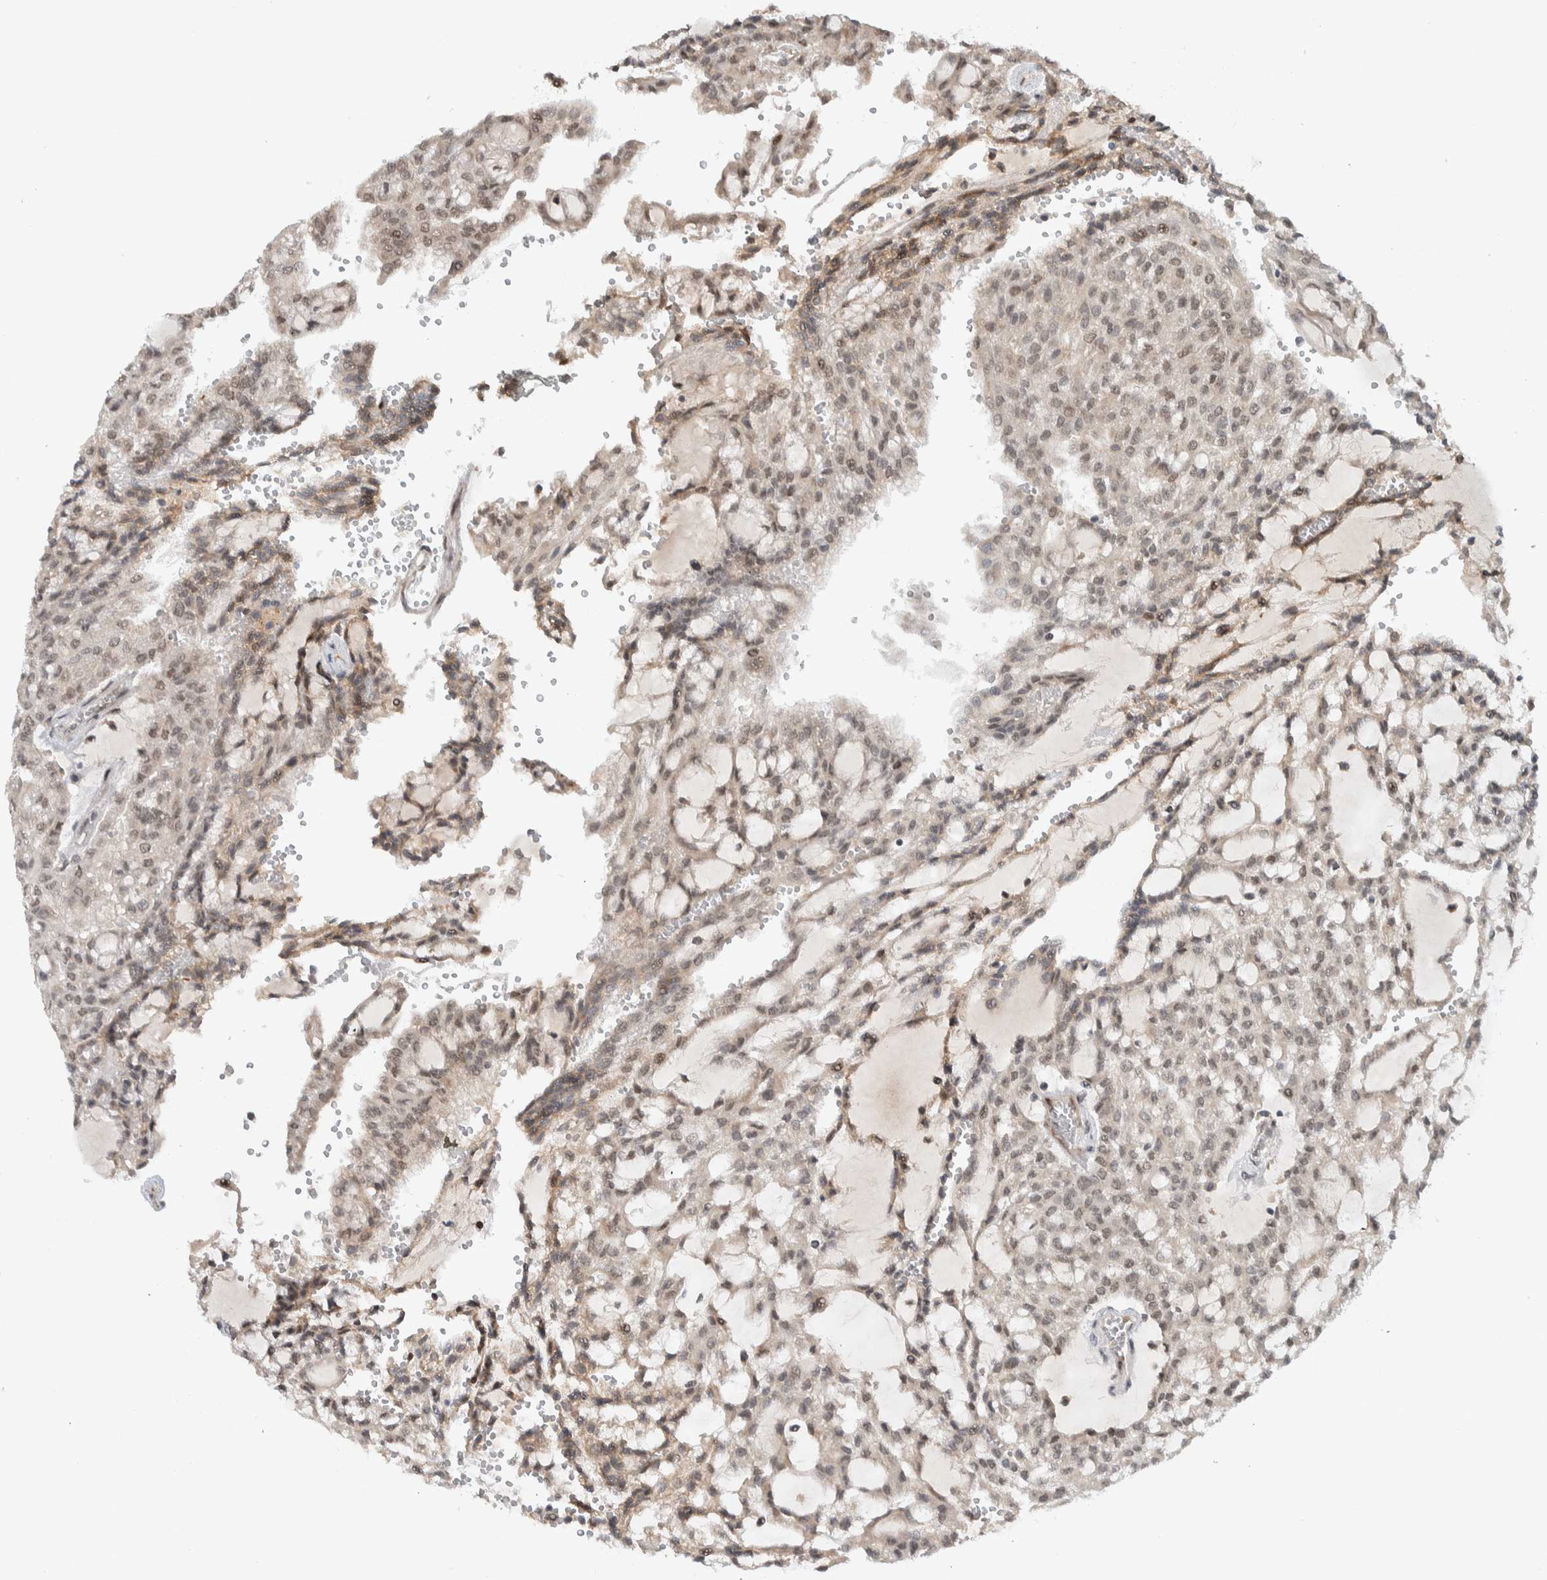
{"staining": {"intensity": "weak", "quantity": "25%-75%", "location": "nuclear"}, "tissue": "renal cancer", "cell_type": "Tumor cells", "image_type": "cancer", "snomed": [{"axis": "morphology", "description": "Adenocarcinoma, NOS"}, {"axis": "topography", "description": "Kidney"}], "caption": "Adenocarcinoma (renal) stained for a protein (brown) exhibits weak nuclear positive positivity in about 25%-75% of tumor cells.", "gene": "TNRC18", "patient": {"sex": "male", "age": 63}}